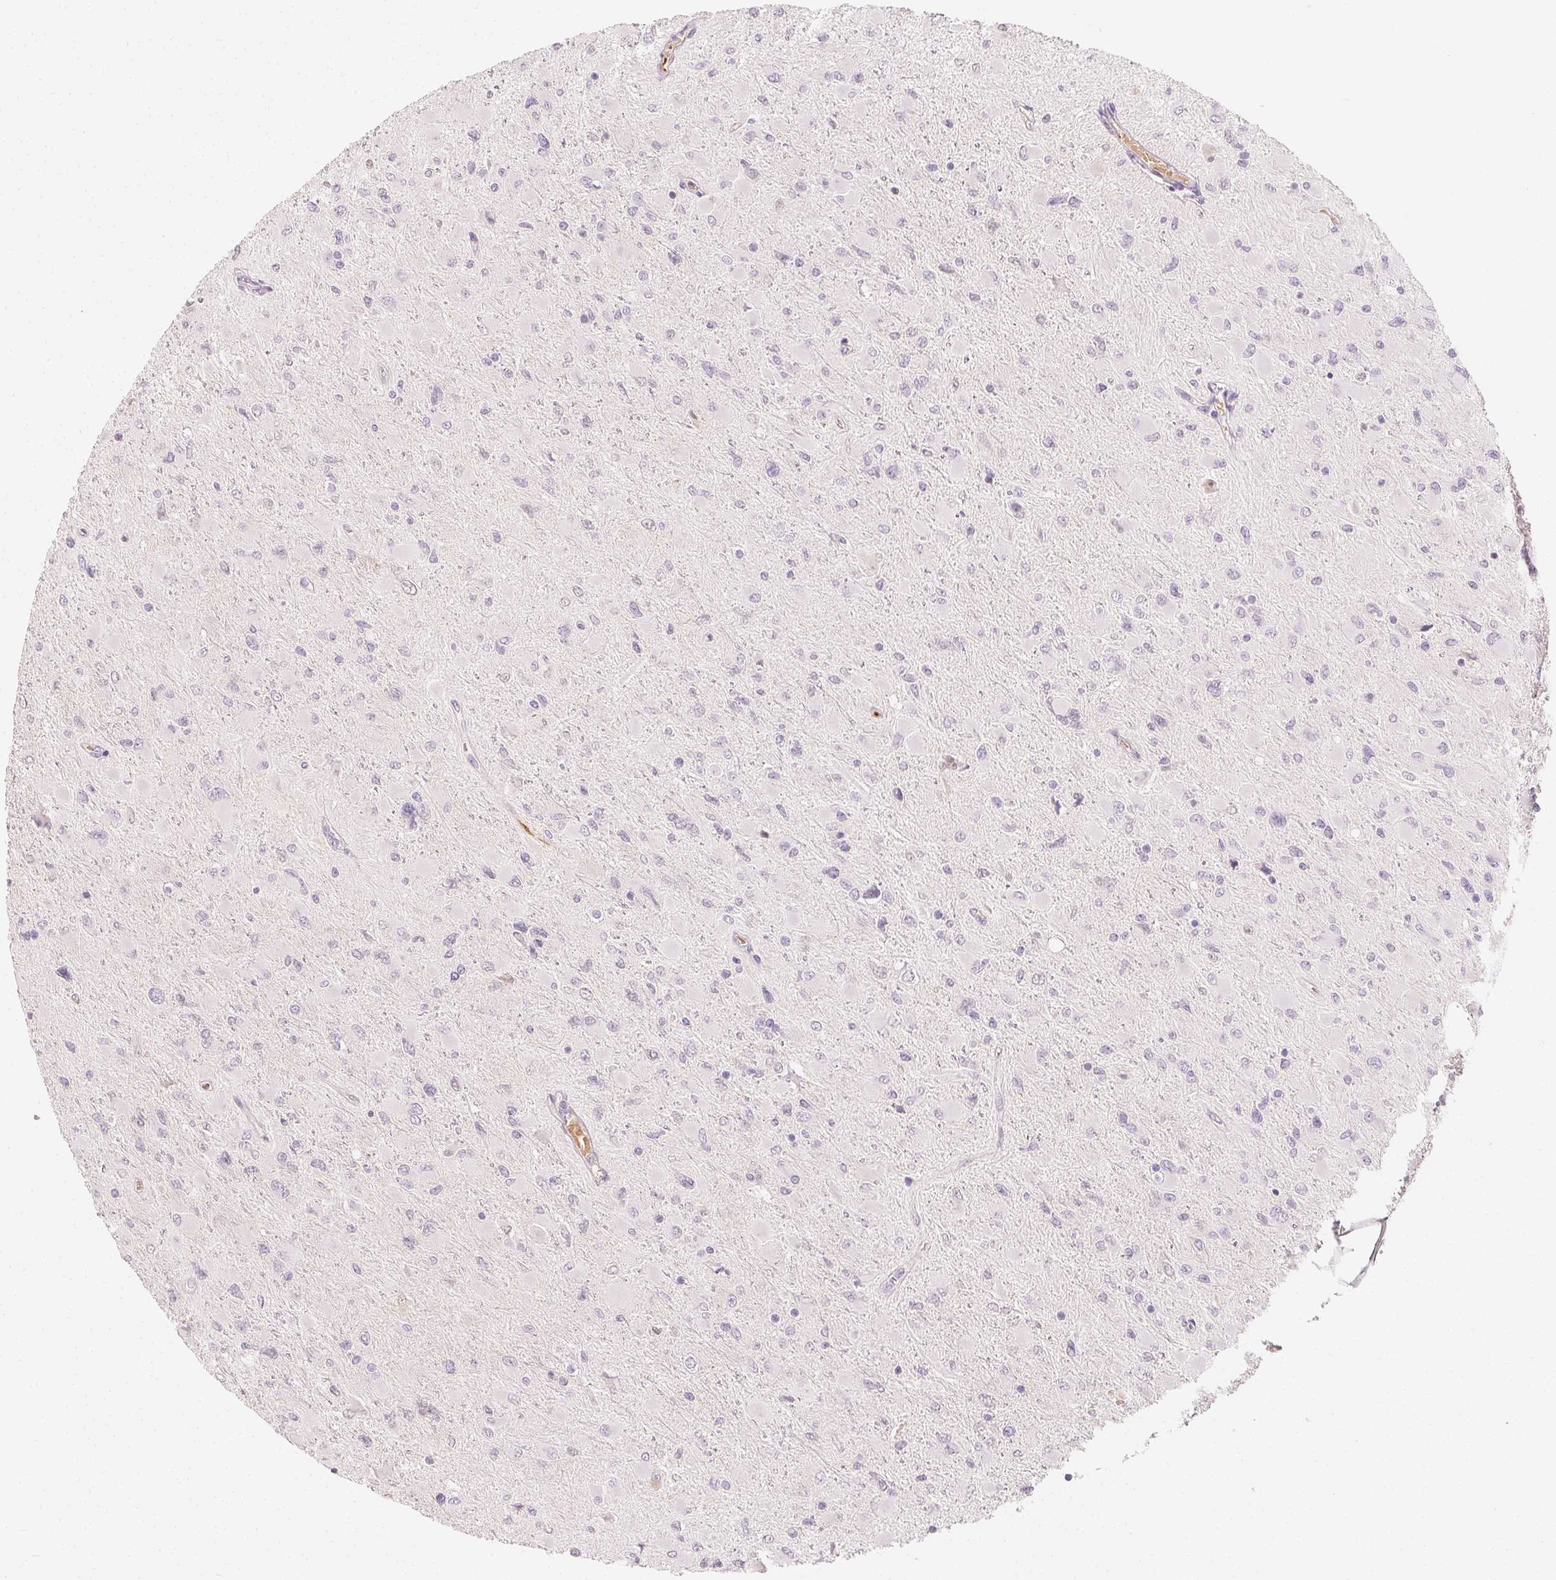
{"staining": {"intensity": "negative", "quantity": "none", "location": "none"}, "tissue": "glioma", "cell_type": "Tumor cells", "image_type": "cancer", "snomed": [{"axis": "morphology", "description": "Glioma, malignant, High grade"}, {"axis": "topography", "description": "Cerebral cortex"}], "caption": "Malignant glioma (high-grade) was stained to show a protein in brown. There is no significant staining in tumor cells.", "gene": "AFM", "patient": {"sex": "female", "age": 36}}